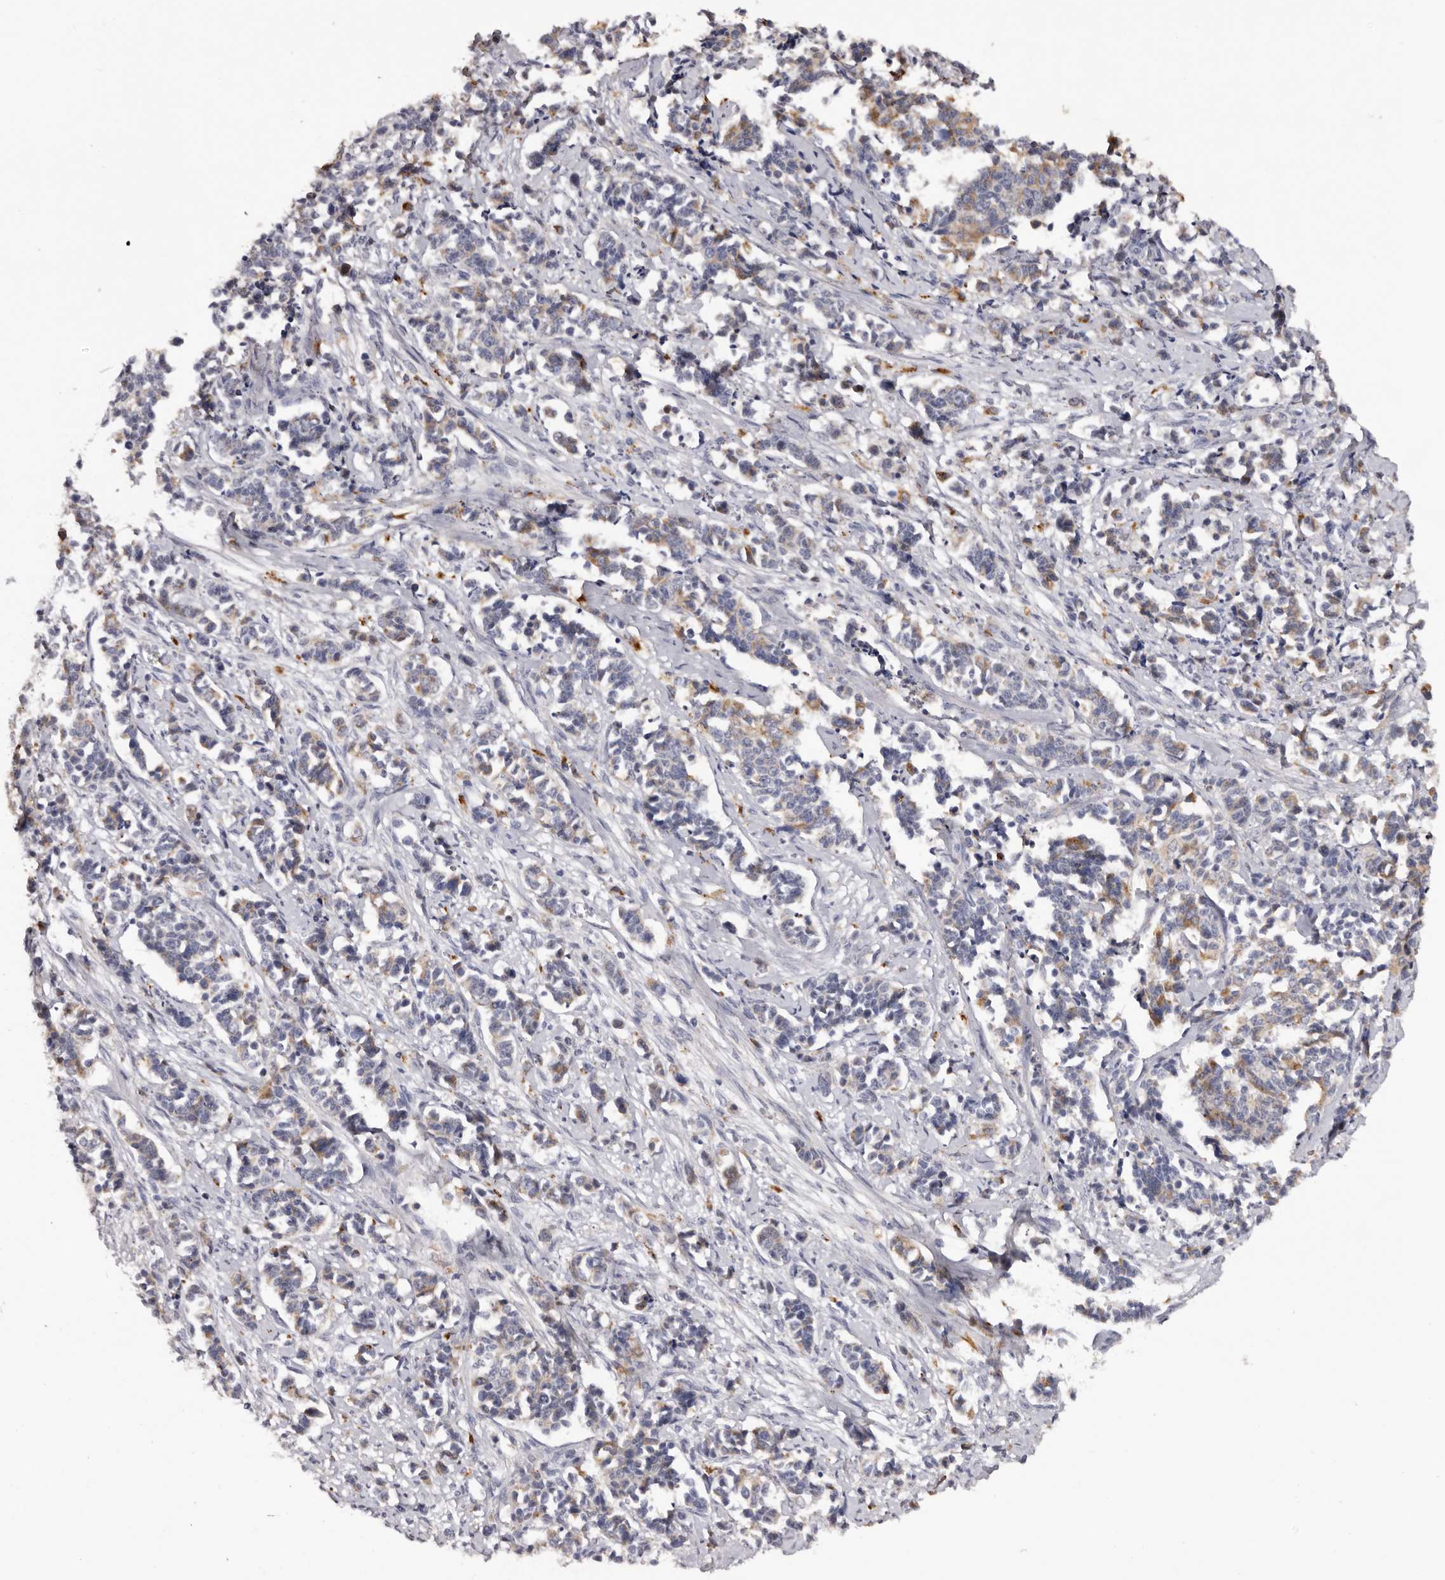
{"staining": {"intensity": "weak", "quantity": "25%-75%", "location": "cytoplasmic/membranous"}, "tissue": "cervical cancer", "cell_type": "Tumor cells", "image_type": "cancer", "snomed": [{"axis": "morphology", "description": "Normal tissue, NOS"}, {"axis": "morphology", "description": "Squamous cell carcinoma, NOS"}, {"axis": "topography", "description": "Cervix"}], "caption": "Protein staining of squamous cell carcinoma (cervical) tissue demonstrates weak cytoplasmic/membranous positivity in about 25%-75% of tumor cells.", "gene": "DAP", "patient": {"sex": "female", "age": 35}}